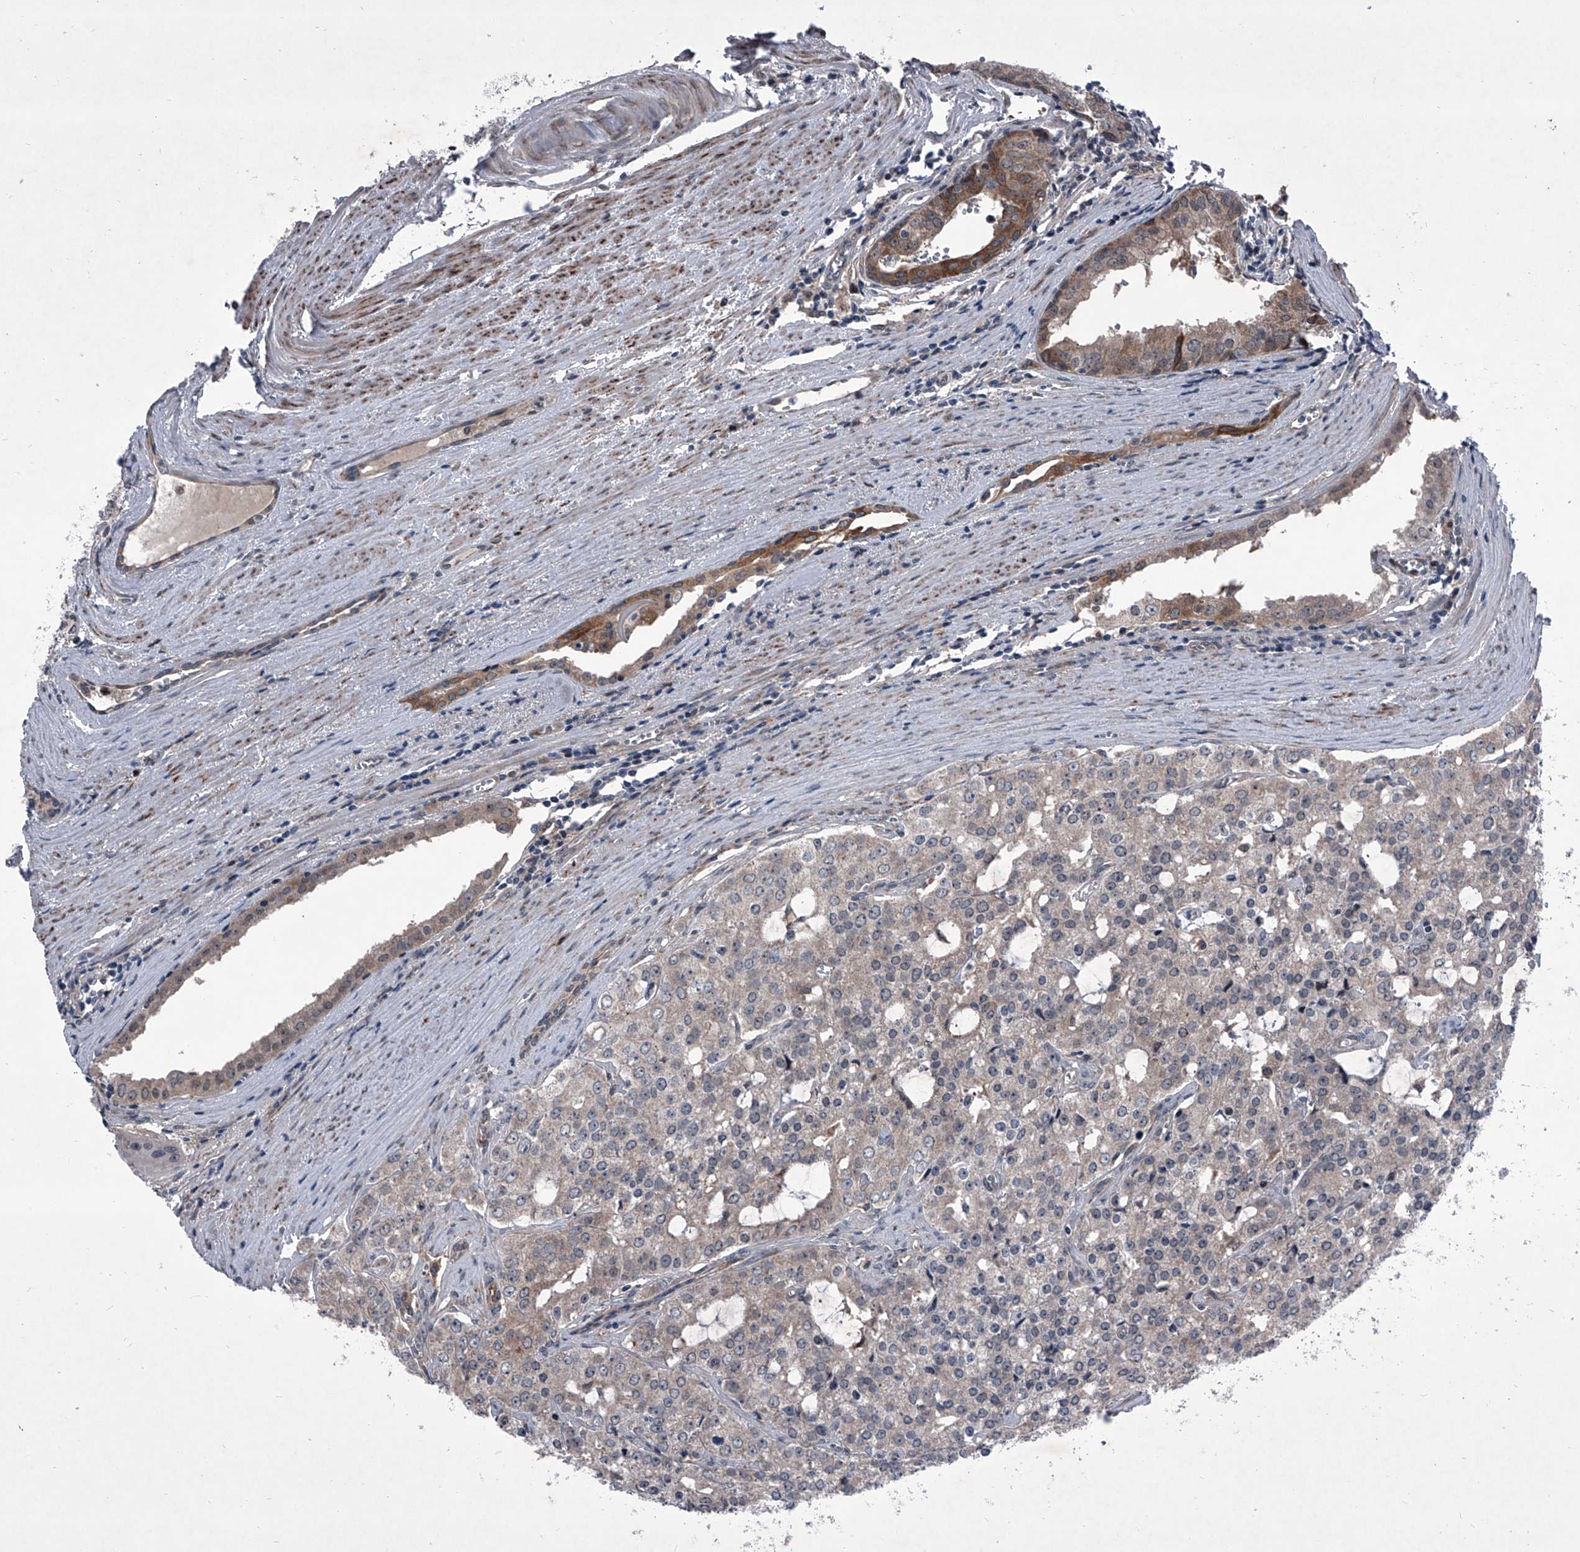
{"staining": {"intensity": "negative", "quantity": "none", "location": "none"}, "tissue": "prostate cancer", "cell_type": "Tumor cells", "image_type": "cancer", "snomed": [{"axis": "morphology", "description": "Adenocarcinoma, High grade"}, {"axis": "topography", "description": "Prostate"}], "caption": "Micrograph shows no significant protein expression in tumor cells of high-grade adenocarcinoma (prostate). Brightfield microscopy of immunohistochemistry (IHC) stained with DAB (3,3'-diaminobenzidine) (brown) and hematoxylin (blue), captured at high magnification.", "gene": "ELK4", "patient": {"sex": "male", "age": 68}}